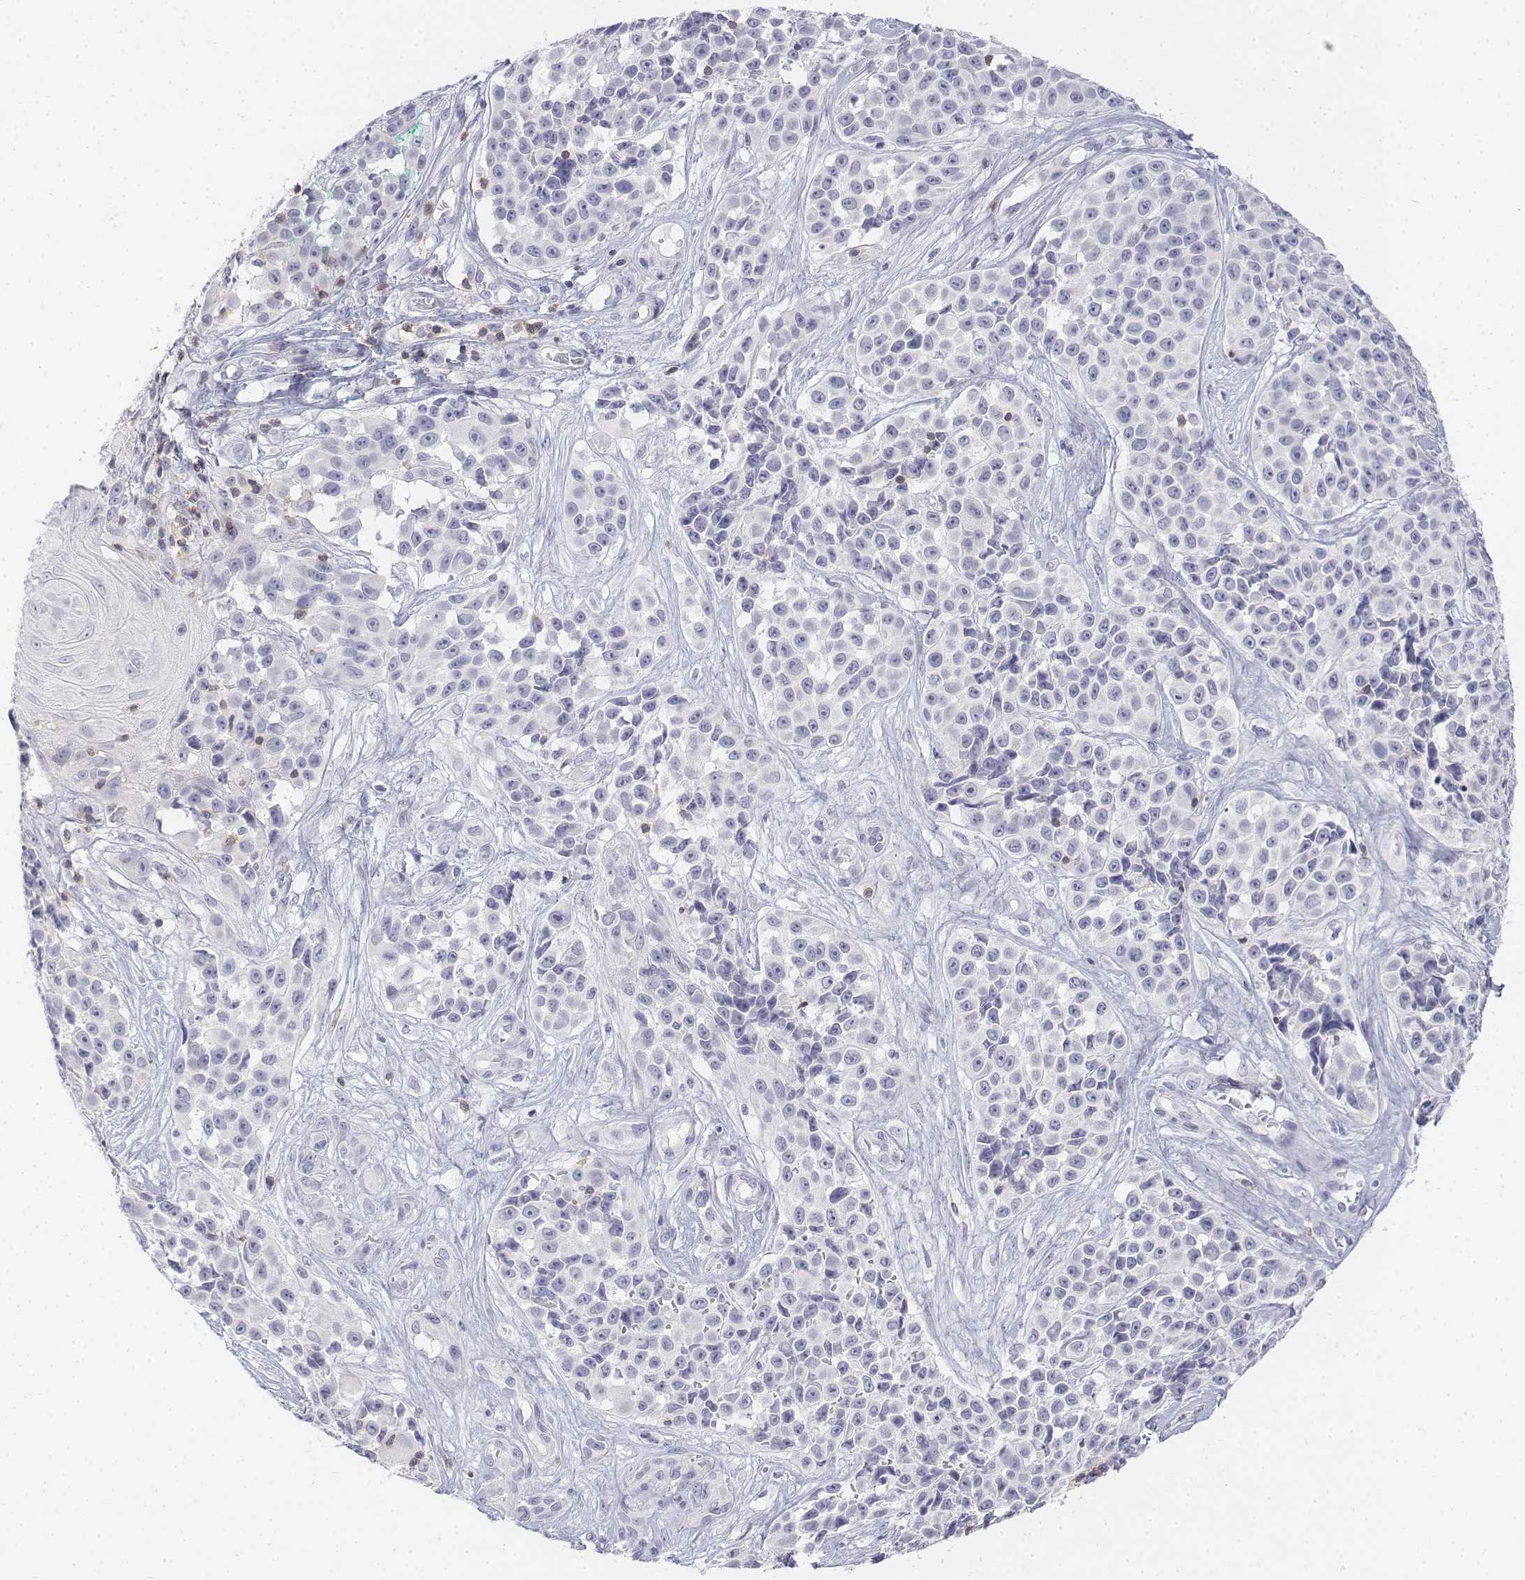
{"staining": {"intensity": "negative", "quantity": "none", "location": "none"}, "tissue": "melanoma", "cell_type": "Tumor cells", "image_type": "cancer", "snomed": [{"axis": "morphology", "description": "Malignant melanoma, NOS"}, {"axis": "topography", "description": "Skin"}], "caption": "Malignant melanoma was stained to show a protein in brown. There is no significant staining in tumor cells.", "gene": "CD3E", "patient": {"sex": "female", "age": 88}}